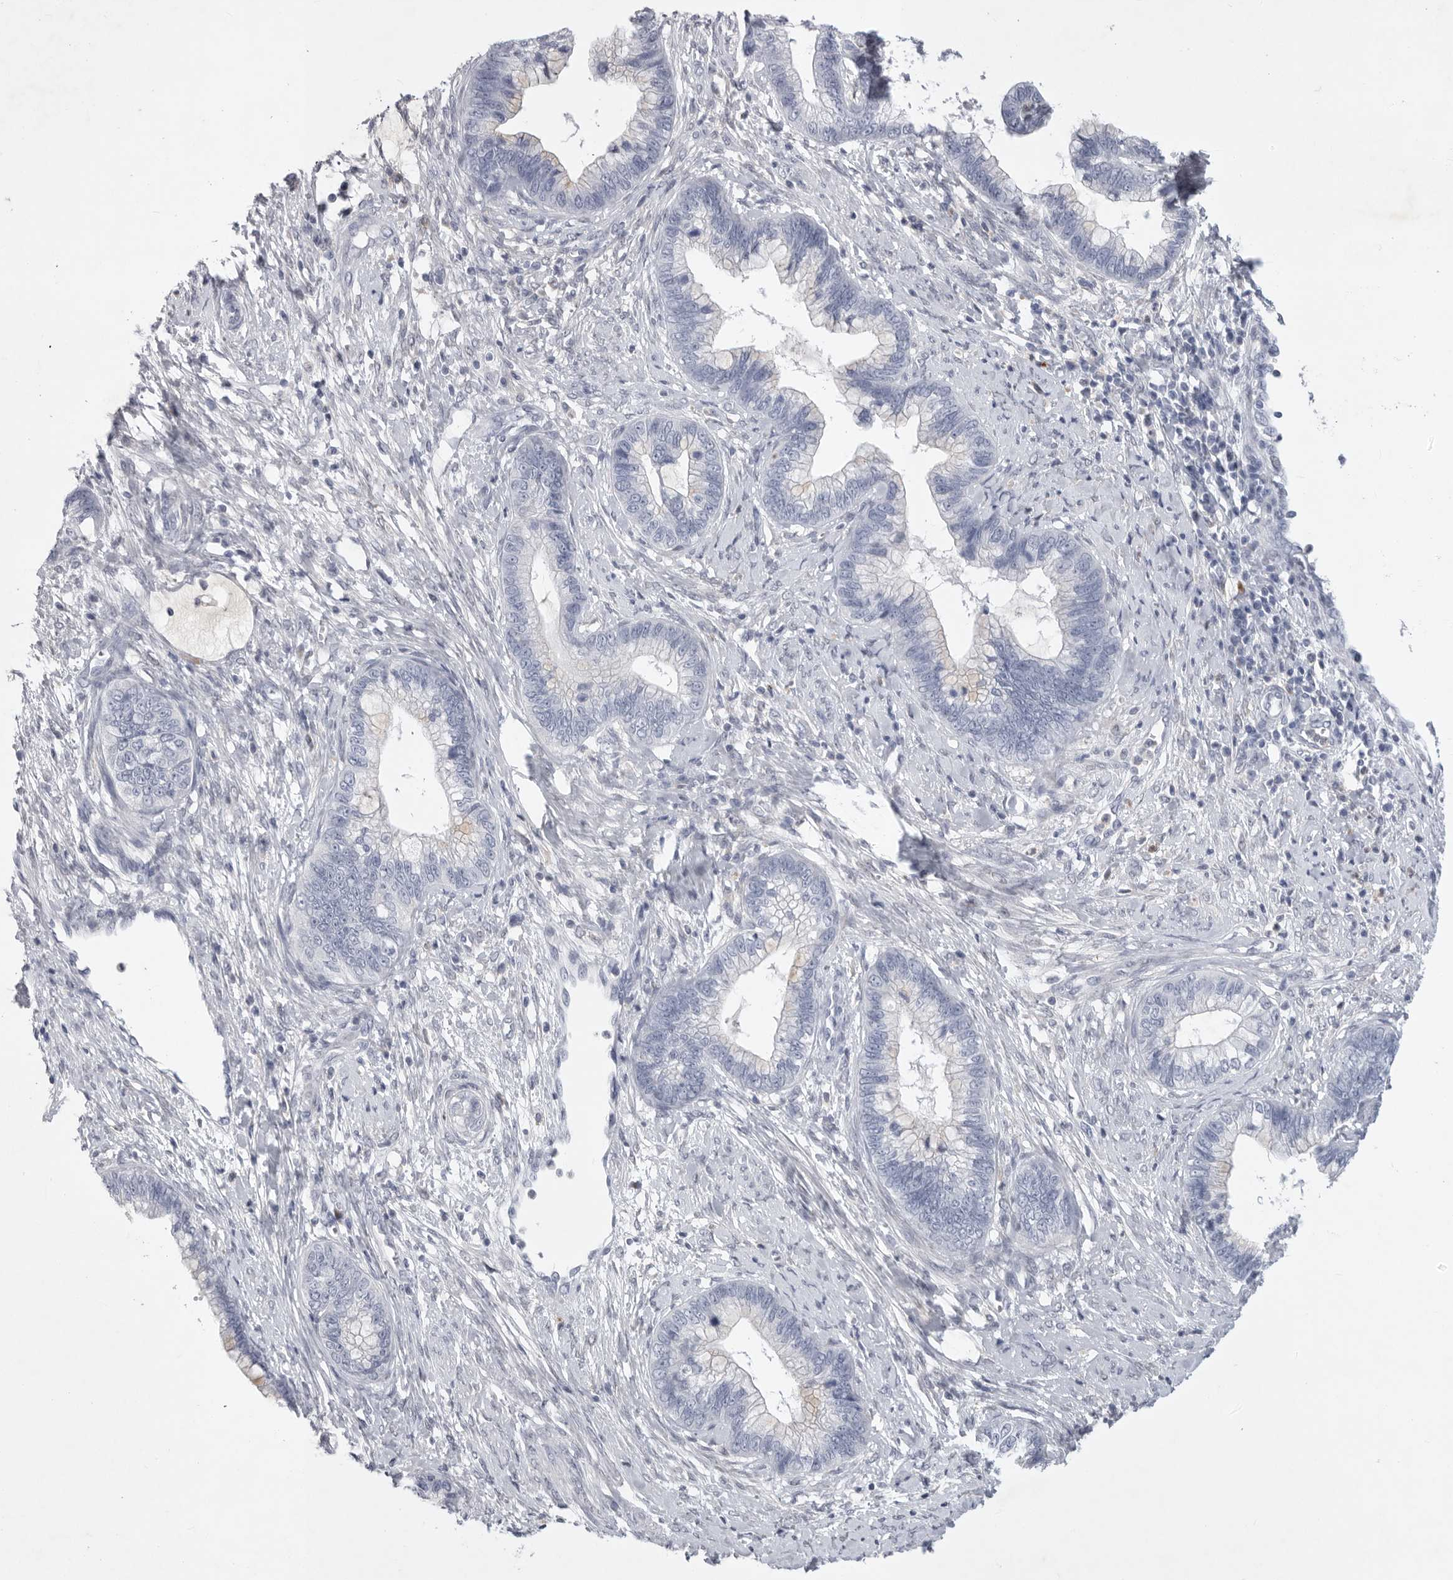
{"staining": {"intensity": "negative", "quantity": "none", "location": "none"}, "tissue": "cervical cancer", "cell_type": "Tumor cells", "image_type": "cancer", "snomed": [{"axis": "morphology", "description": "Adenocarcinoma, NOS"}, {"axis": "topography", "description": "Cervix"}], "caption": "Immunohistochemical staining of human adenocarcinoma (cervical) demonstrates no significant positivity in tumor cells.", "gene": "SIGLEC10", "patient": {"sex": "female", "age": 44}}